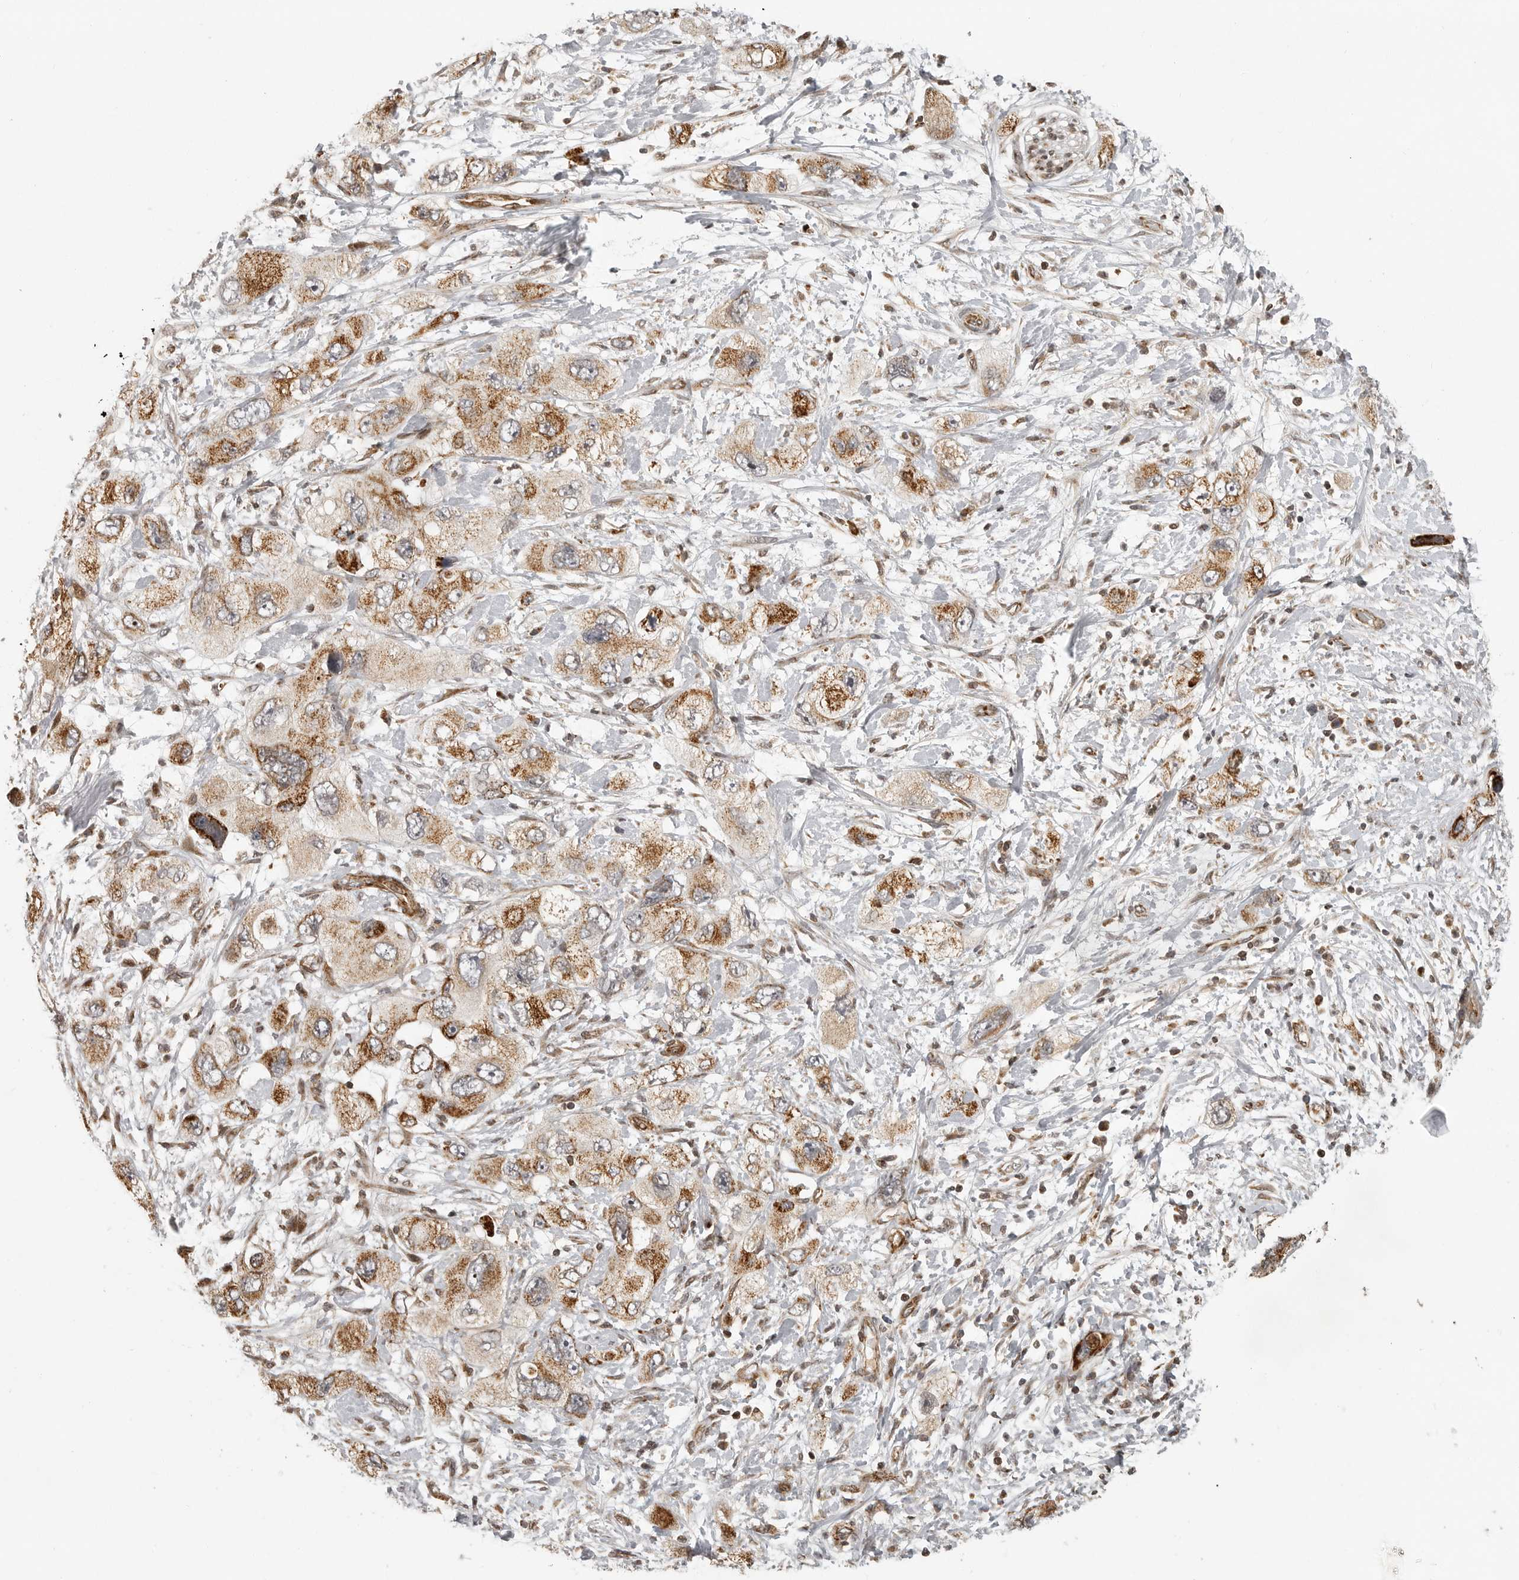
{"staining": {"intensity": "moderate", "quantity": ">75%", "location": "cytoplasmic/membranous"}, "tissue": "pancreatic cancer", "cell_type": "Tumor cells", "image_type": "cancer", "snomed": [{"axis": "morphology", "description": "Adenocarcinoma, NOS"}, {"axis": "topography", "description": "Pancreas"}], "caption": "Protein analysis of pancreatic cancer tissue displays moderate cytoplasmic/membranous expression in approximately >75% of tumor cells.", "gene": "NARS2", "patient": {"sex": "female", "age": 73}}